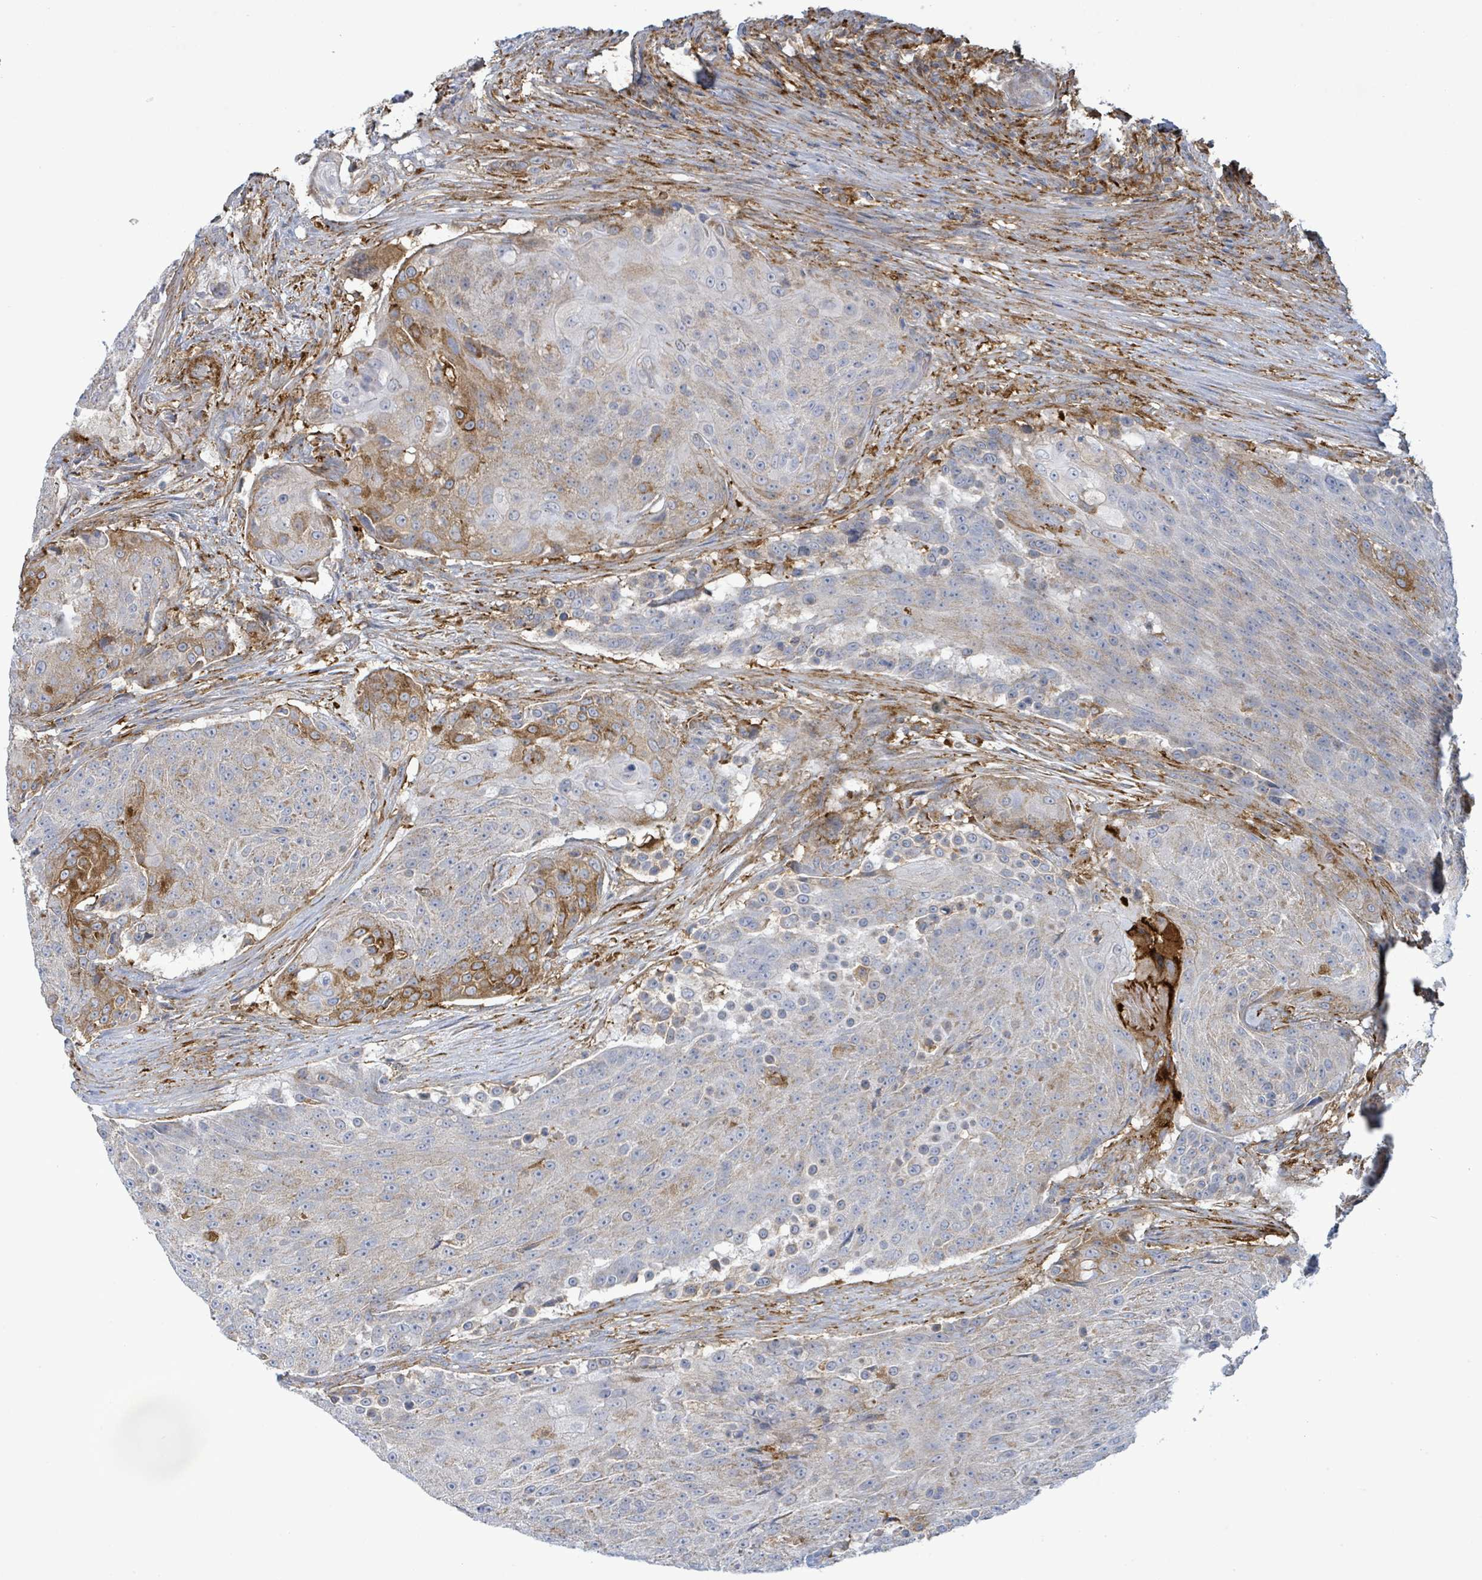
{"staining": {"intensity": "negative", "quantity": "none", "location": "none"}, "tissue": "urothelial cancer", "cell_type": "Tumor cells", "image_type": "cancer", "snomed": [{"axis": "morphology", "description": "Urothelial carcinoma, High grade"}, {"axis": "topography", "description": "Urinary bladder"}], "caption": "High-grade urothelial carcinoma was stained to show a protein in brown. There is no significant staining in tumor cells.", "gene": "EGFL7", "patient": {"sex": "female", "age": 63}}